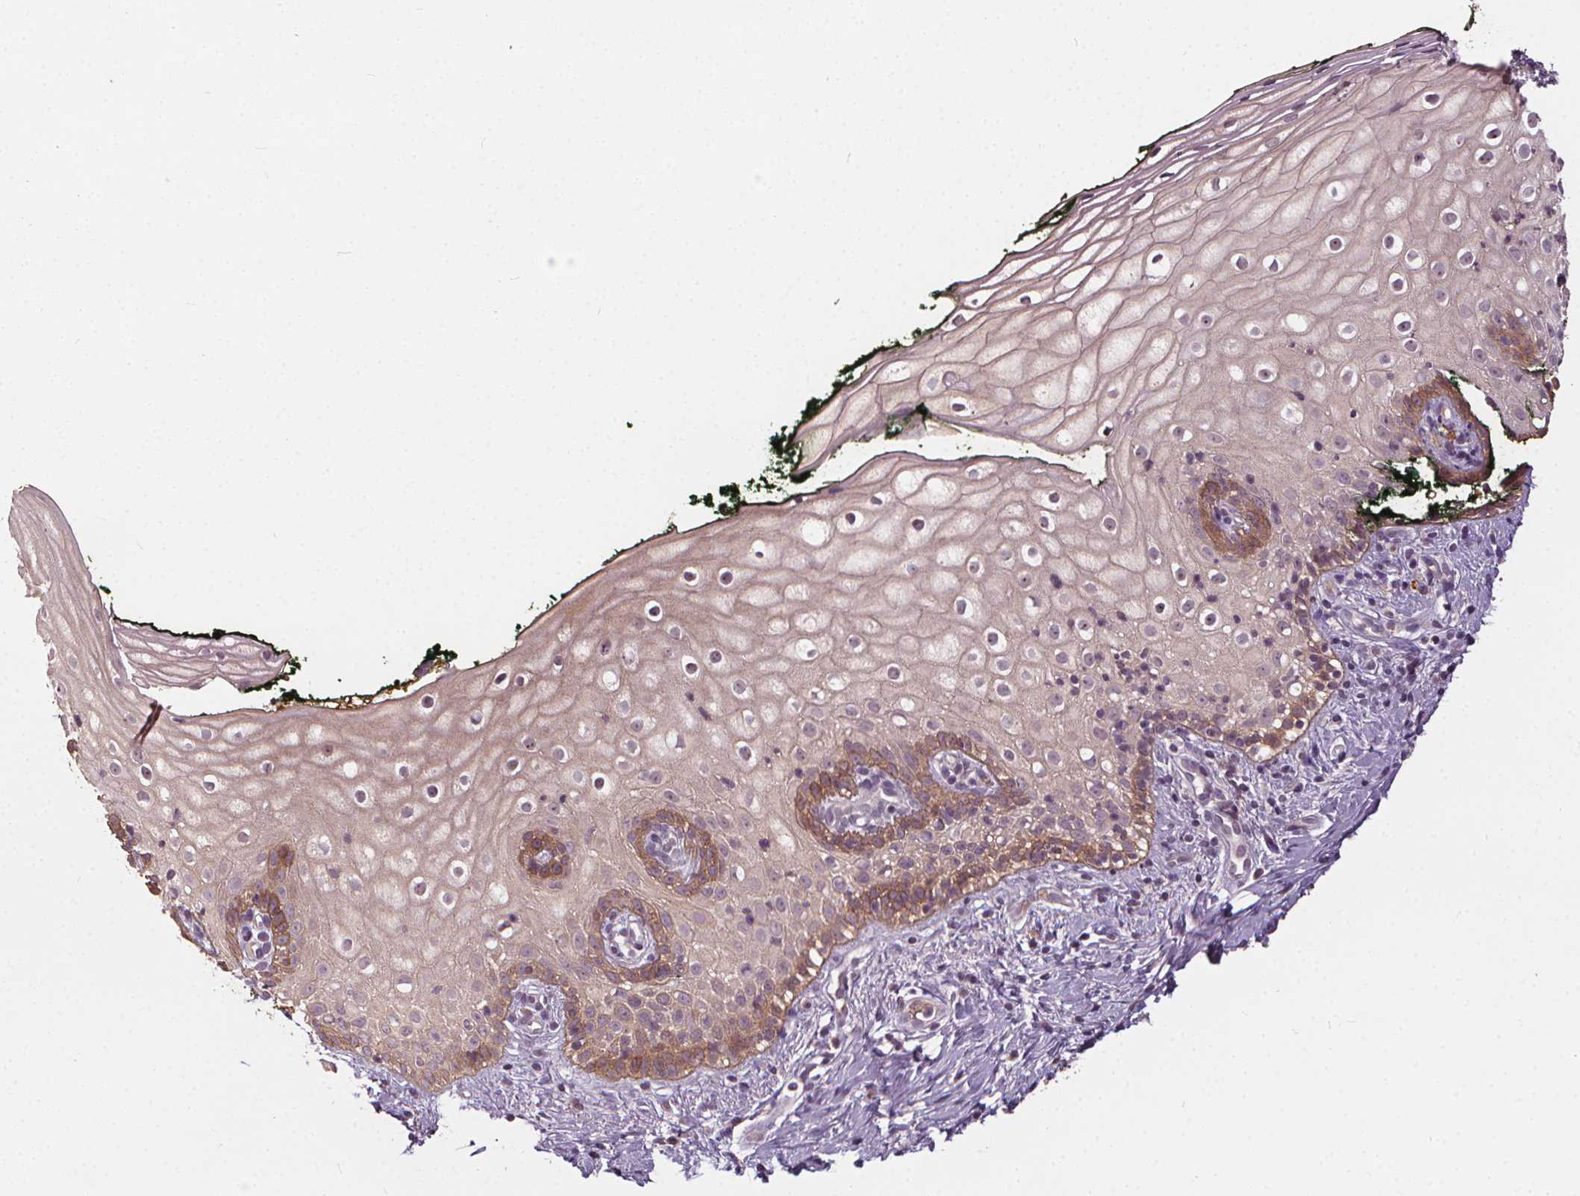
{"staining": {"intensity": "moderate", "quantity": "<25%", "location": "cytoplasmic/membranous"}, "tissue": "vagina", "cell_type": "Squamous epithelial cells", "image_type": "normal", "snomed": [{"axis": "morphology", "description": "Normal tissue, NOS"}, {"axis": "topography", "description": "Vagina"}], "caption": "Immunohistochemical staining of unremarkable human vagina displays low levels of moderate cytoplasmic/membranous staining in approximately <25% of squamous epithelial cells. The protein of interest is stained brown, and the nuclei are stained in blue (DAB (3,3'-diaminobenzidine) IHC with brightfield microscopy, high magnification).", "gene": "IPO13", "patient": {"sex": "female", "age": 47}}